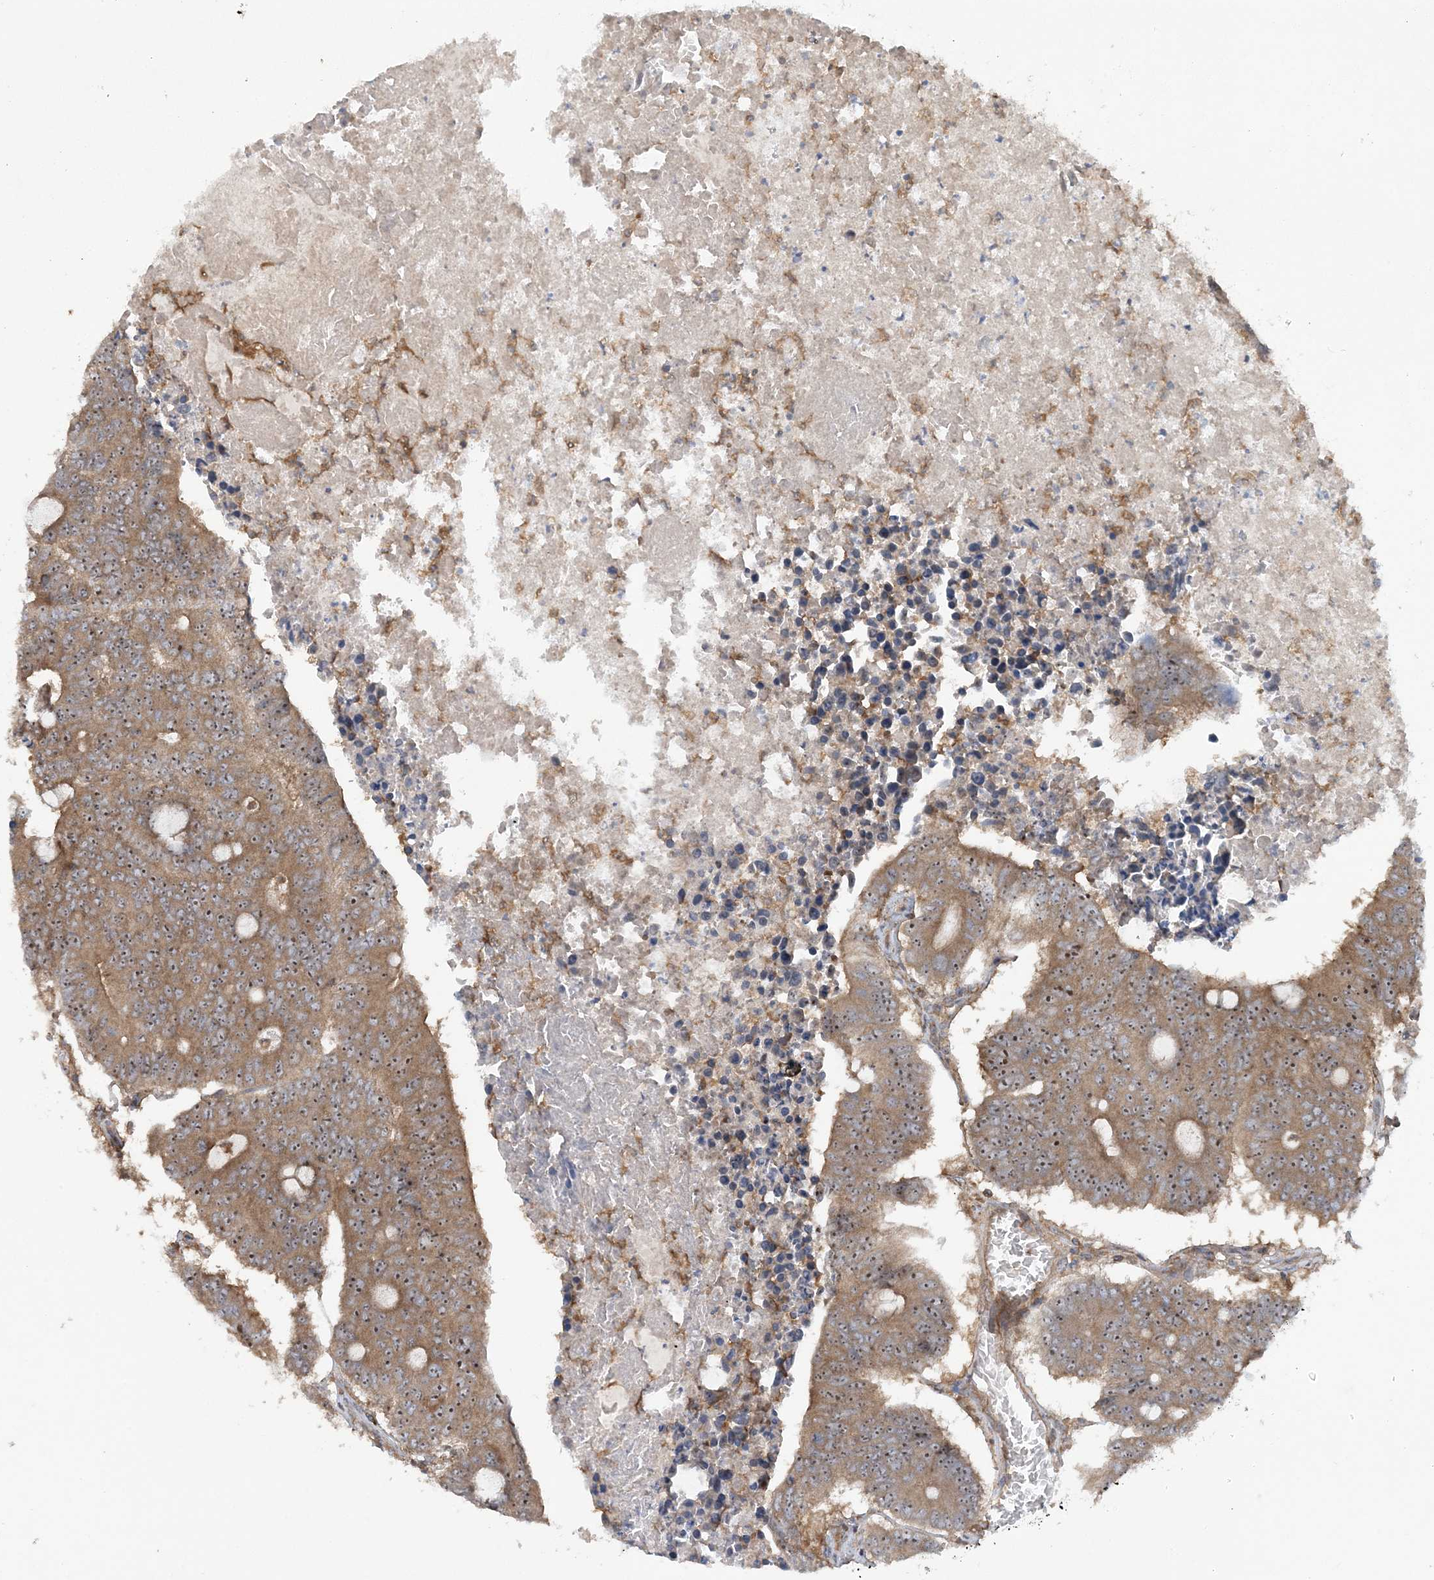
{"staining": {"intensity": "moderate", "quantity": ">75%", "location": "cytoplasmic/membranous,nuclear"}, "tissue": "colorectal cancer", "cell_type": "Tumor cells", "image_type": "cancer", "snomed": [{"axis": "morphology", "description": "Adenocarcinoma, NOS"}, {"axis": "topography", "description": "Colon"}], "caption": "Tumor cells display medium levels of moderate cytoplasmic/membranous and nuclear expression in approximately >75% of cells in human colorectal adenocarcinoma.", "gene": "ACAP2", "patient": {"sex": "male", "age": 87}}